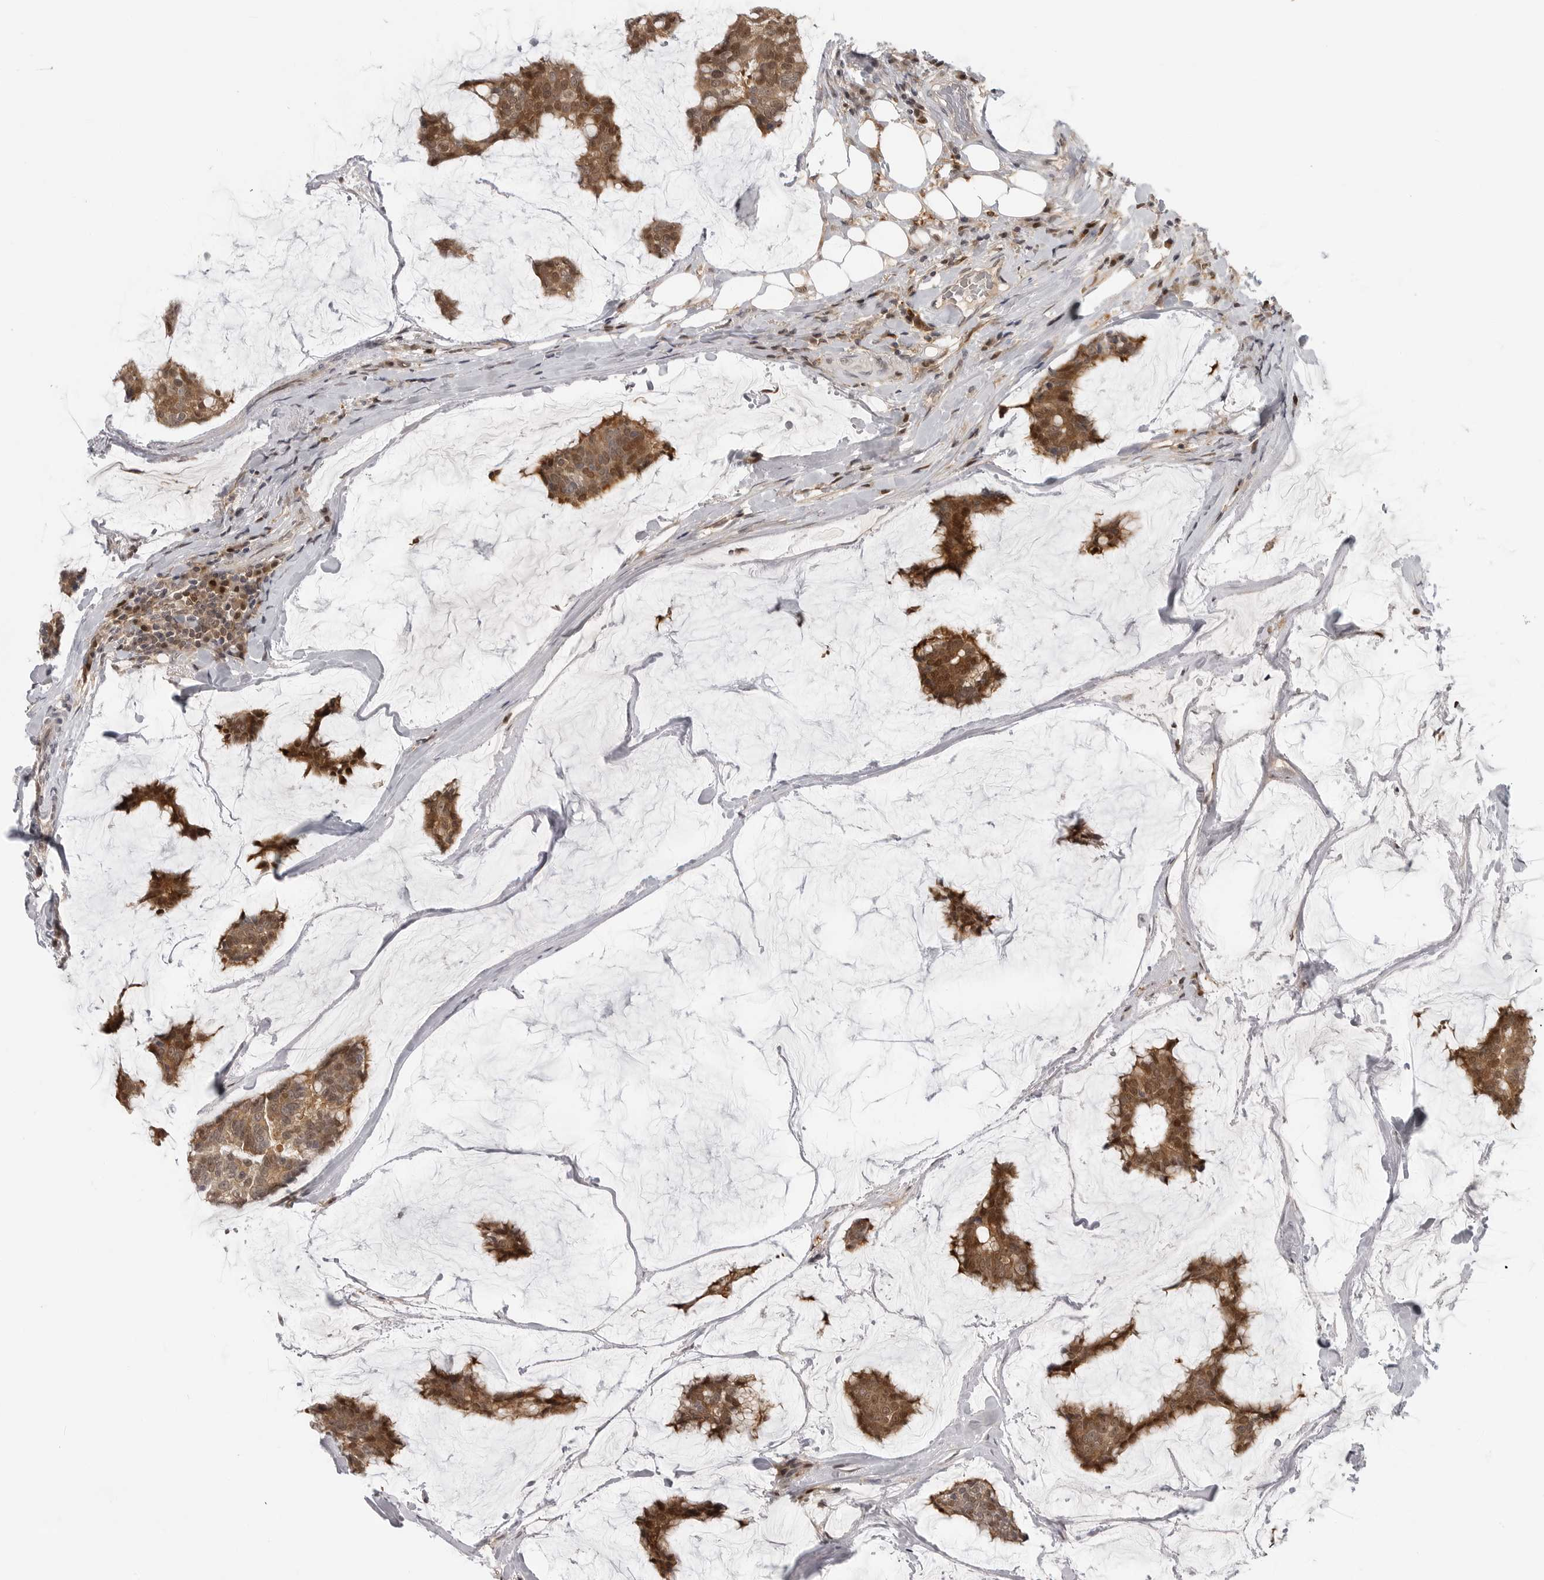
{"staining": {"intensity": "moderate", "quantity": ">75%", "location": "cytoplasmic/membranous,nuclear"}, "tissue": "breast cancer", "cell_type": "Tumor cells", "image_type": "cancer", "snomed": [{"axis": "morphology", "description": "Duct carcinoma"}, {"axis": "topography", "description": "Breast"}], "caption": "IHC histopathology image of human breast cancer stained for a protein (brown), which exhibits medium levels of moderate cytoplasmic/membranous and nuclear expression in about >75% of tumor cells.", "gene": "CTIF", "patient": {"sex": "female", "age": 93}}